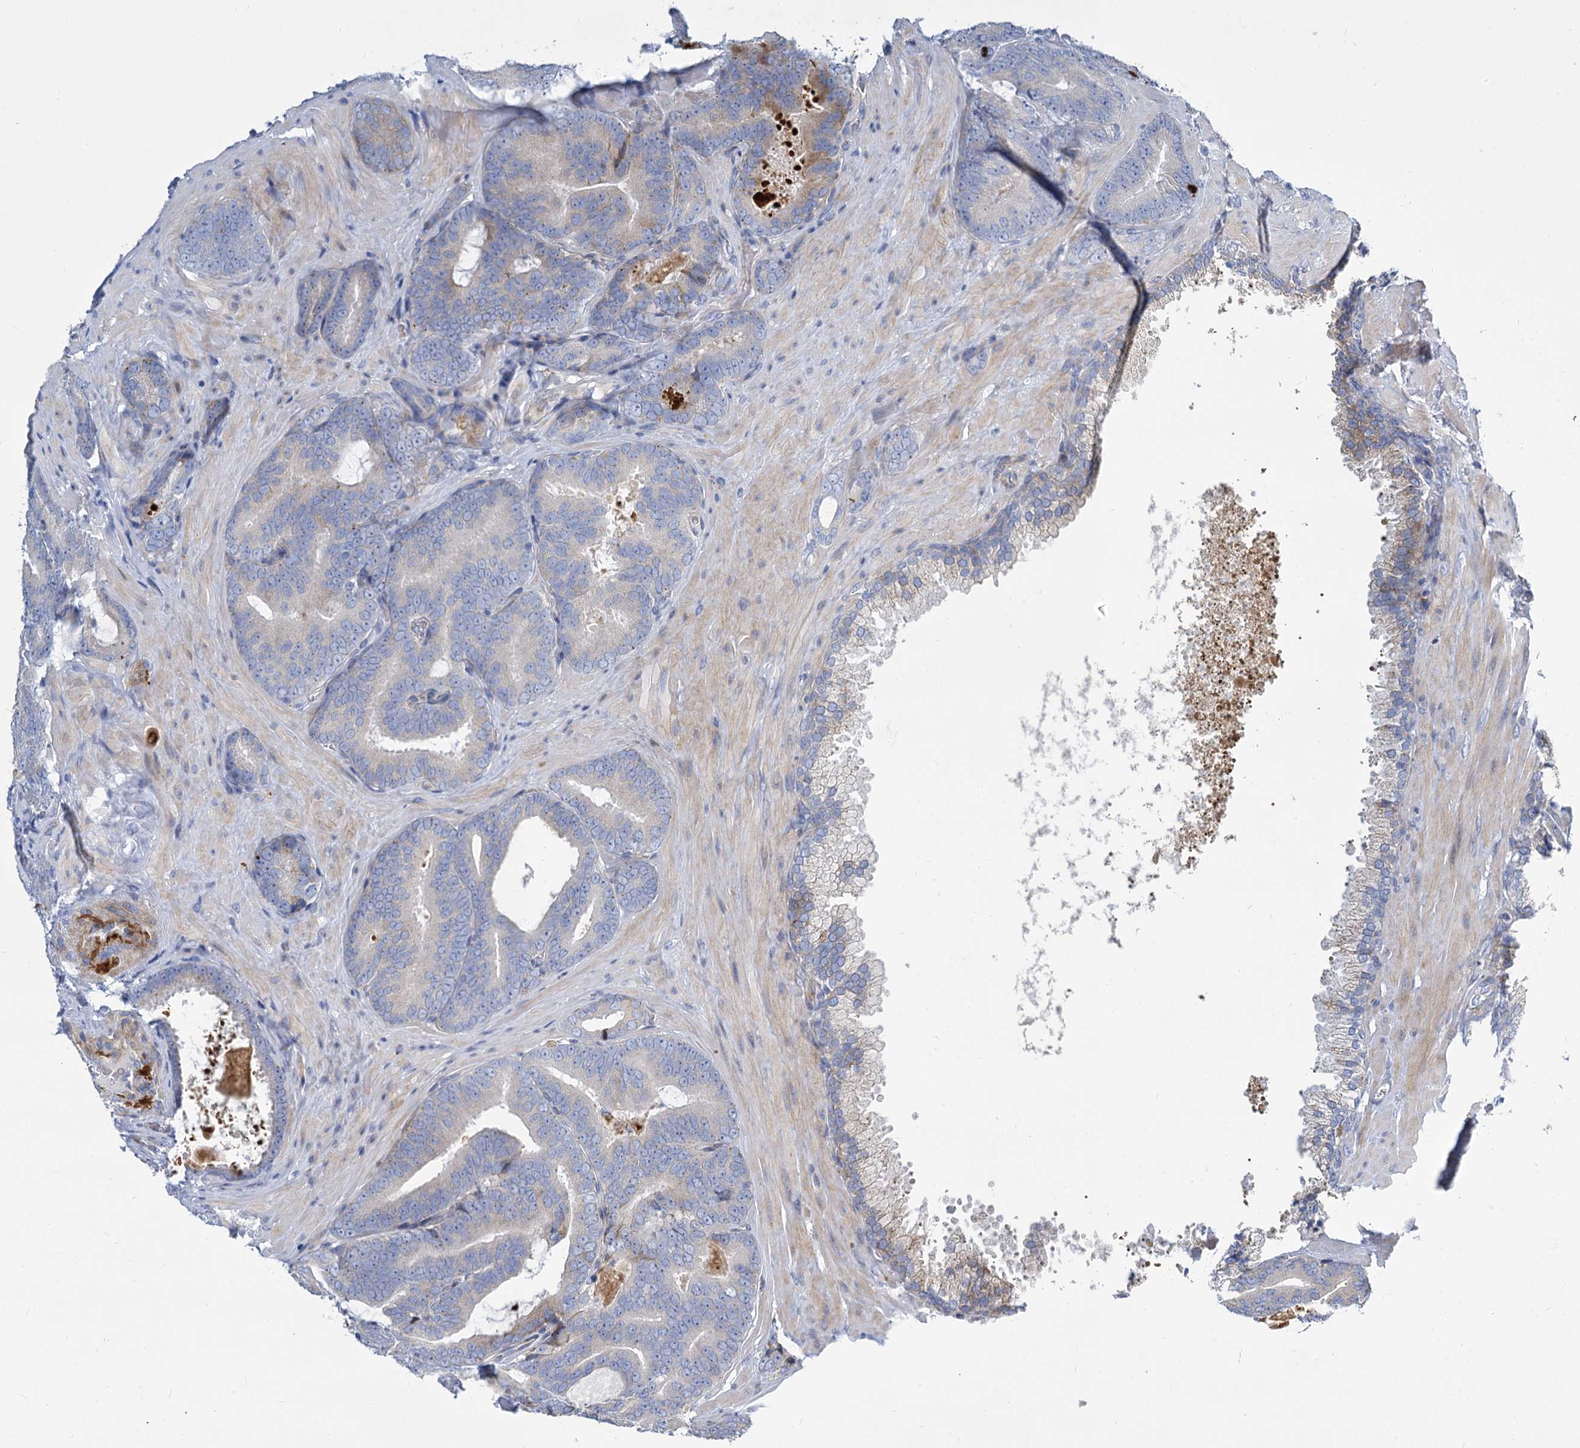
{"staining": {"intensity": "weak", "quantity": "<25%", "location": "cytoplasmic/membranous"}, "tissue": "prostate cancer", "cell_type": "Tumor cells", "image_type": "cancer", "snomed": [{"axis": "morphology", "description": "Adenocarcinoma, High grade"}, {"axis": "topography", "description": "Prostate"}], "caption": "Tumor cells are negative for brown protein staining in prostate cancer.", "gene": "TRIM77", "patient": {"sex": "male", "age": 66}}